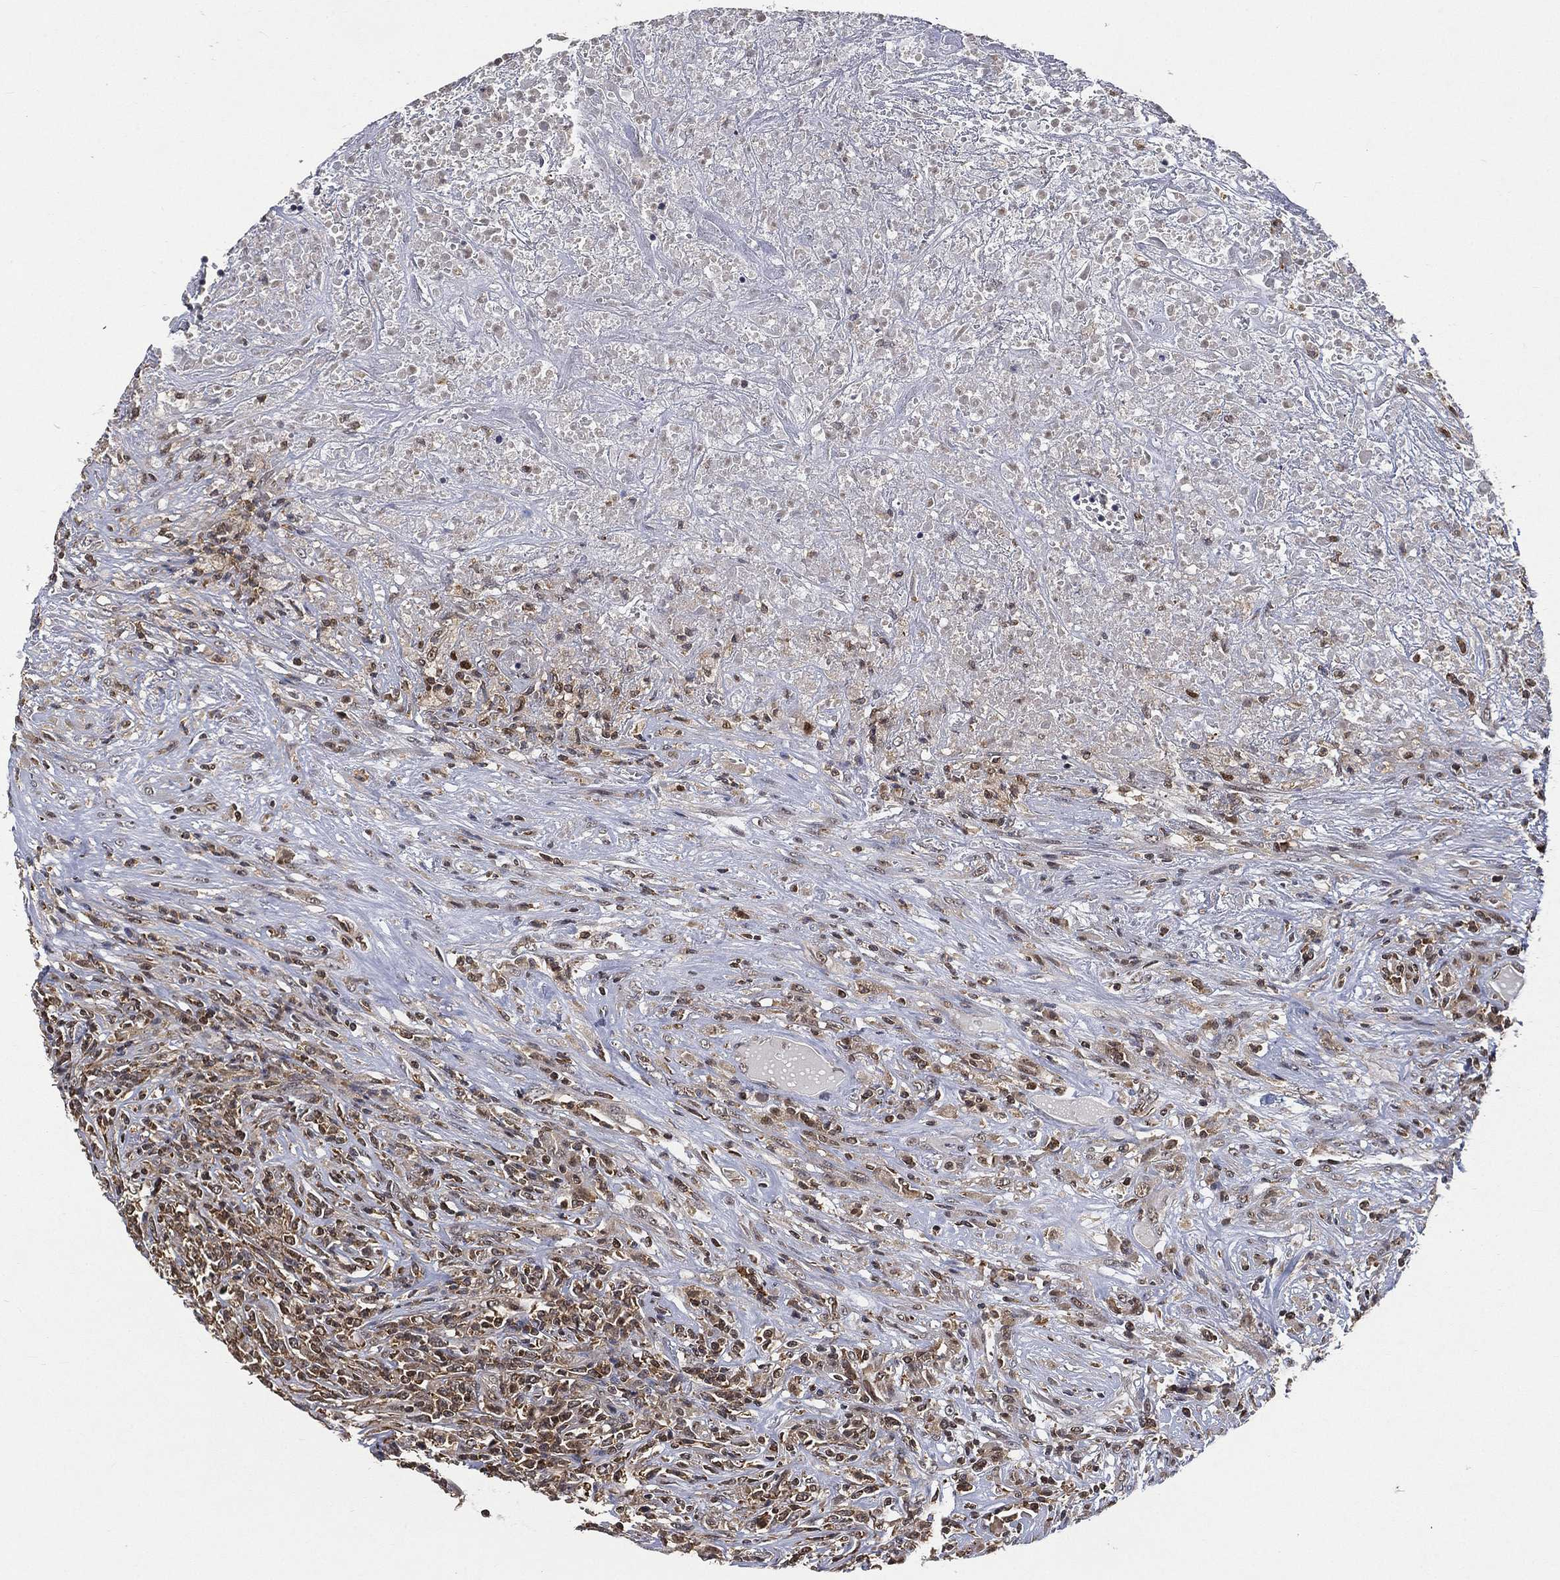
{"staining": {"intensity": "negative", "quantity": "none", "location": "none"}, "tissue": "lymphoma", "cell_type": "Tumor cells", "image_type": "cancer", "snomed": [{"axis": "morphology", "description": "Malignant lymphoma, non-Hodgkin's type, High grade"}, {"axis": "topography", "description": "Lung"}], "caption": "An immunohistochemistry histopathology image of lymphoma is shown. There is no staining in tumor cells of lymphoma. Brightfield microscopy of IHC stained with DAB (3,3'-diaminobenzidine) (brown) and hematoxylin (blue), captured at high magnification.", "gene": "WDR26", "patient": {"sex": "male", "age": 79}}